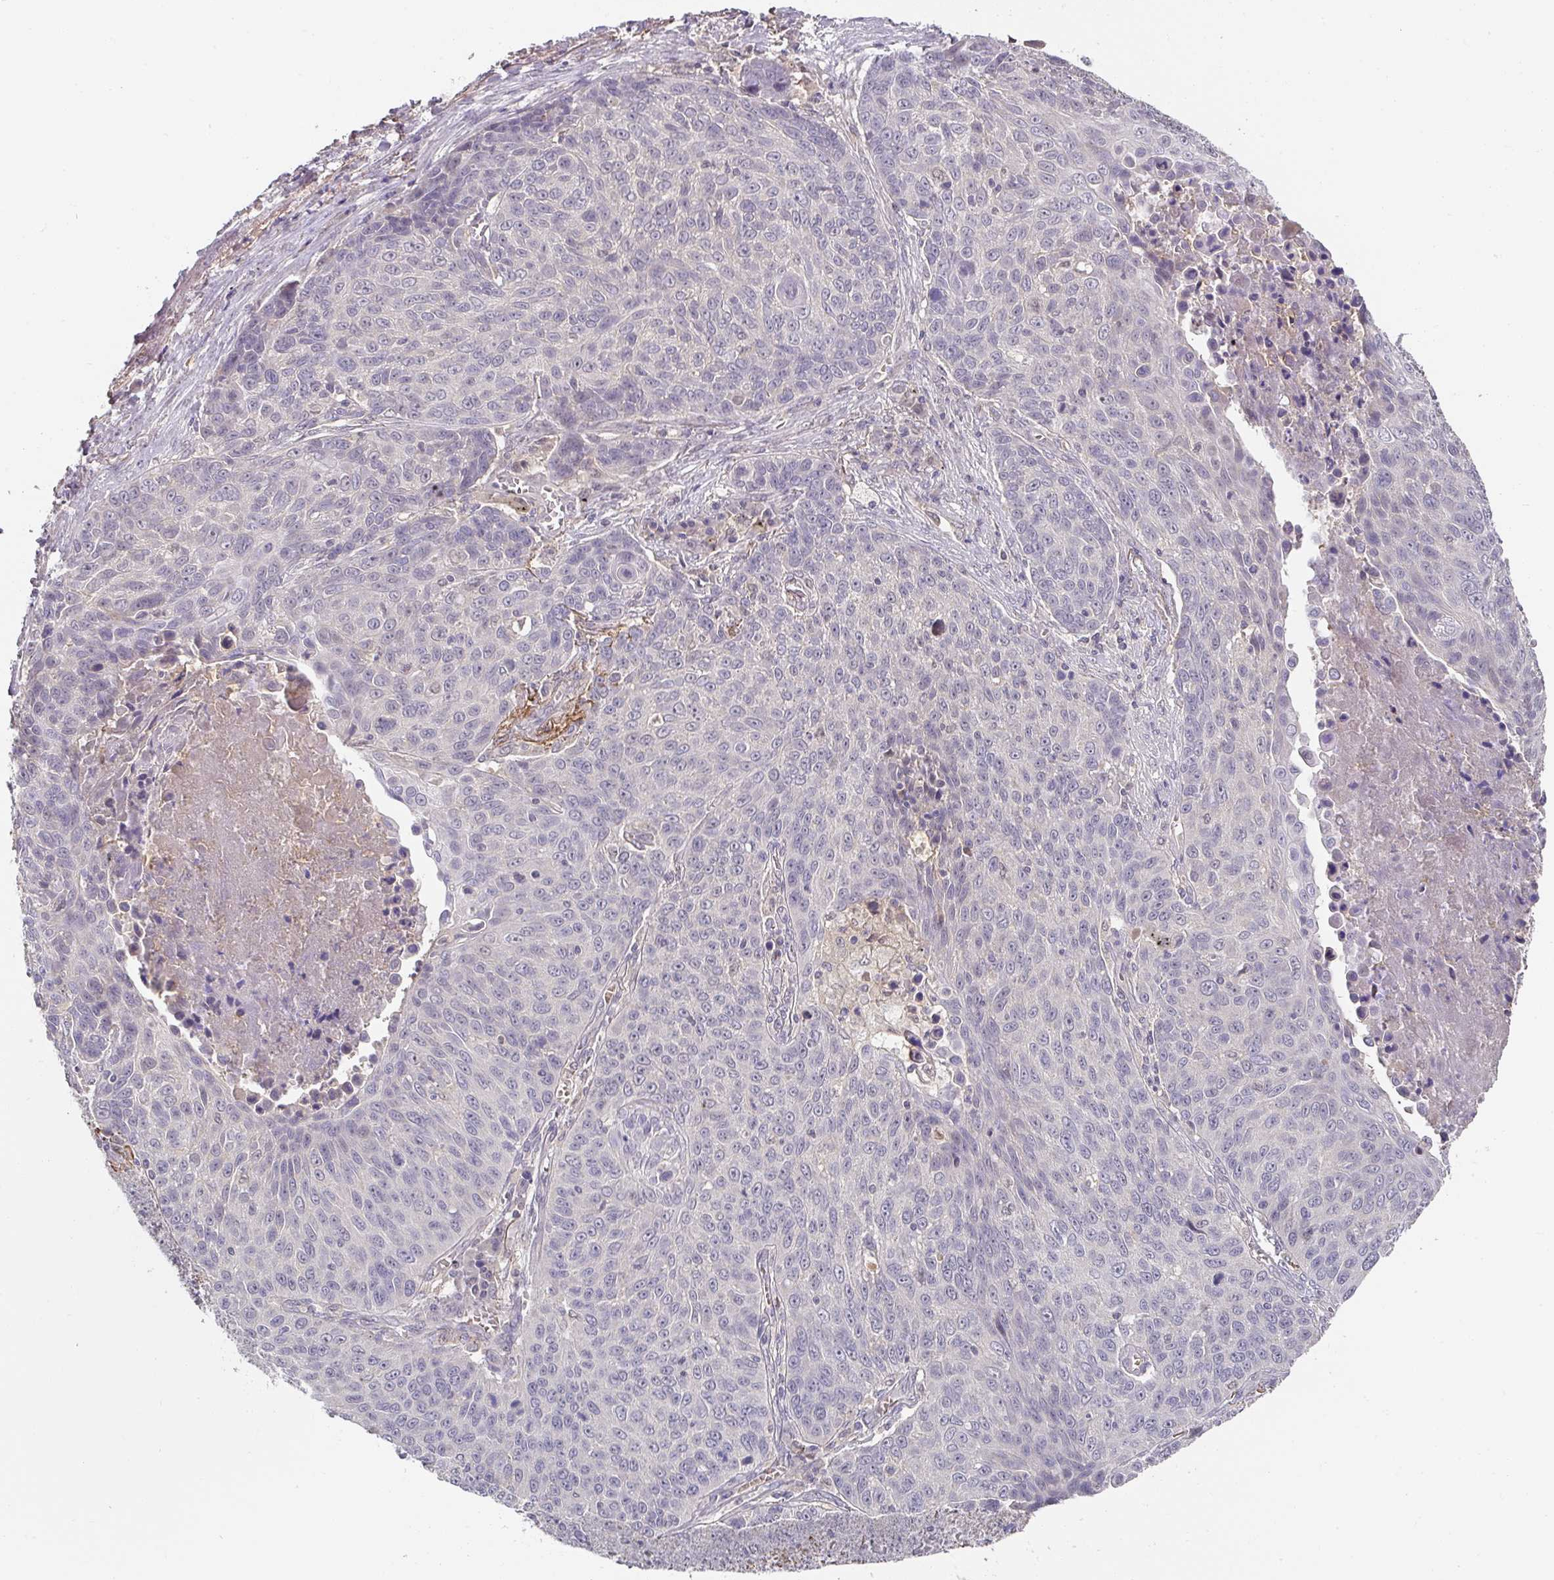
{"staining": {"intensity": "negative", "quantity": "none", "location": "none"}, "tissue": "lung cancer", "cell_type": "Tumor cells", "image_type": "cancer", "snomed": [{"axis": "morphology", "description": "Squamous cell carcinoma, NOS"}, {"axis": "topography", "description": "Lung"}], "caption": "Tumor cells show no significant expression in lung cancer (squamous cell carcinoma). (DAB (3,3'-diaminobenzidine) immunohistochemistry (IHC) visualized using brightfield microscopy, high magnification).", "gene": "FOXN4", "patient": {"sex": "male", "age": 78}}